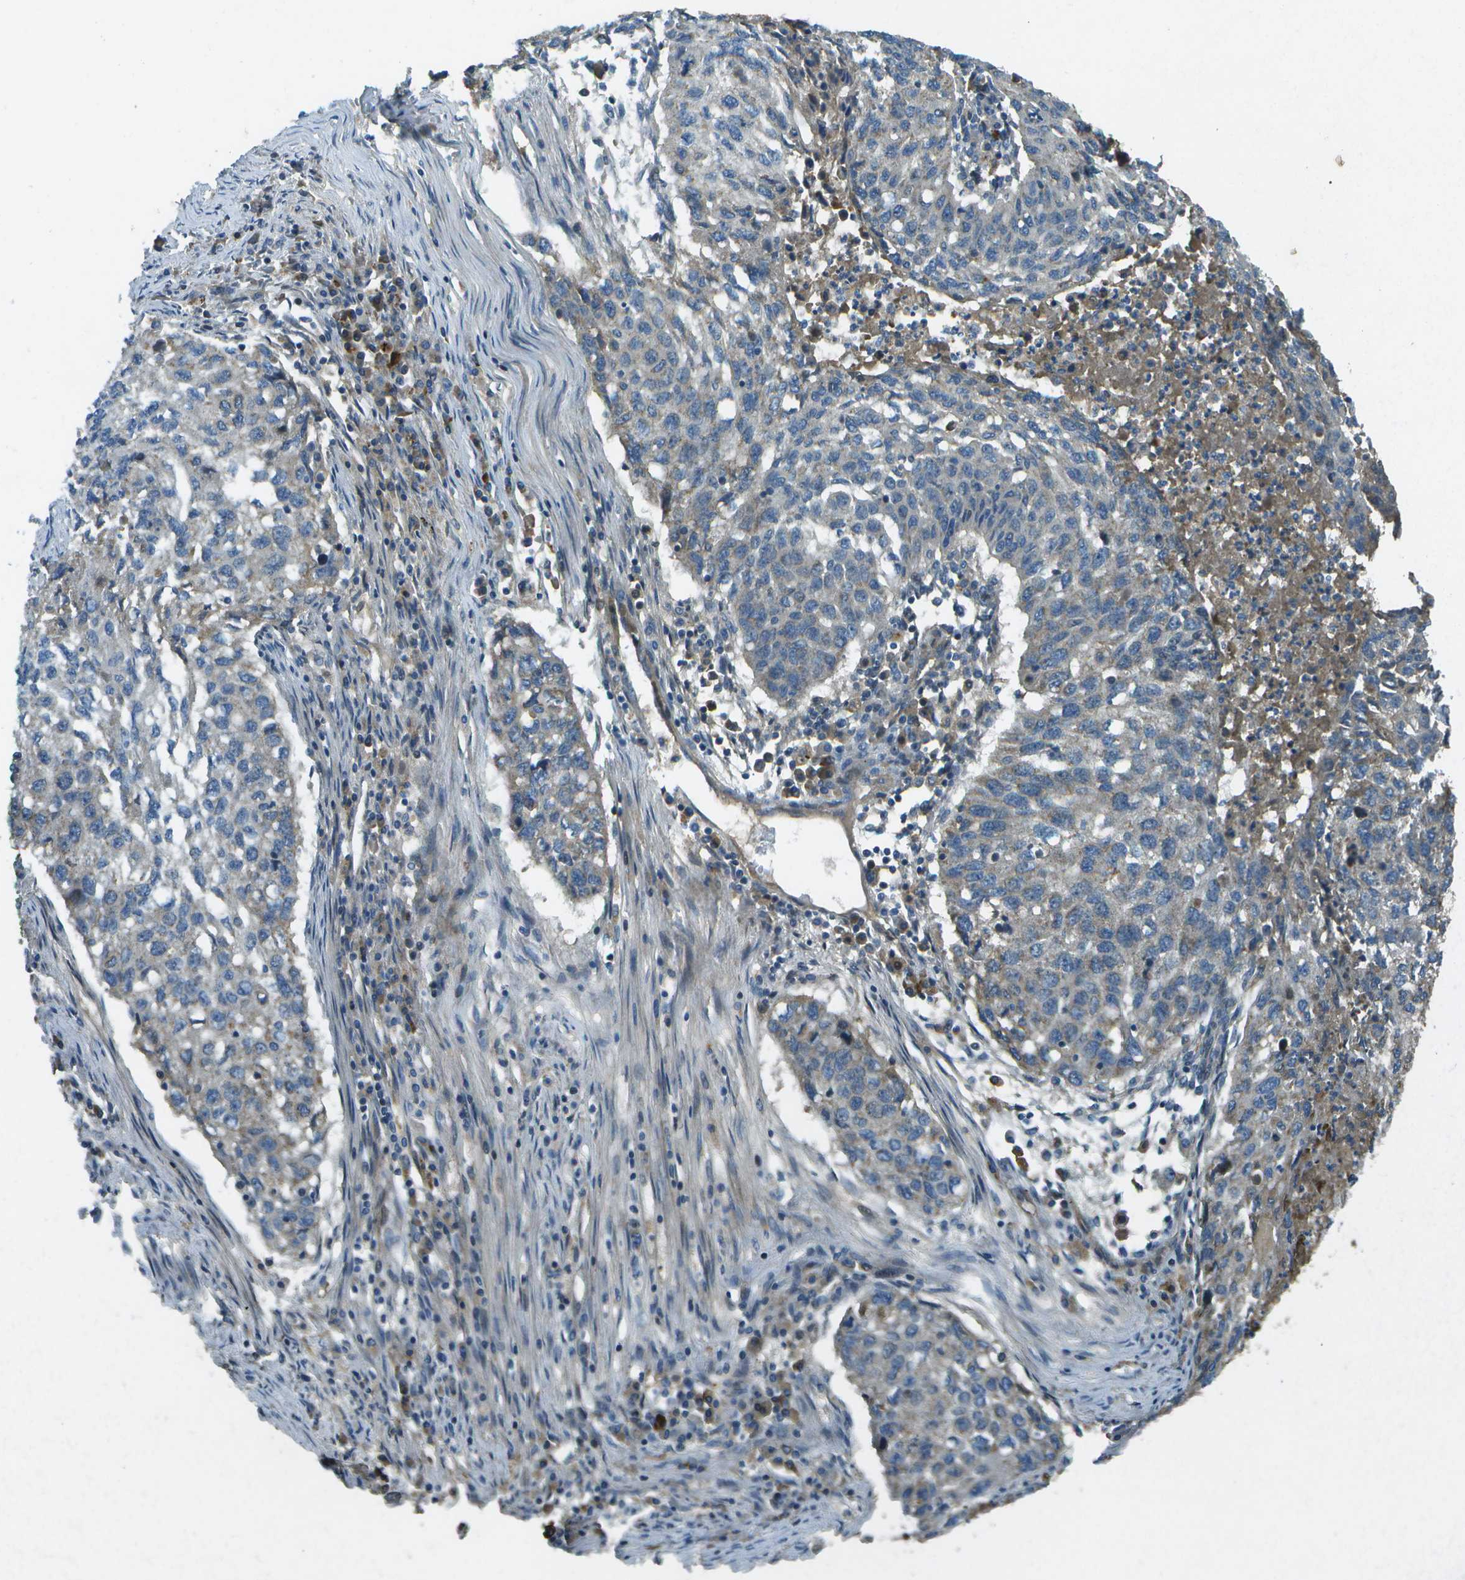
{"staining": {"intensity": "weak", "quantity": "<25%", "location": "cytoplasmic/membranous"}, "tissue": "lung cancer", "cell_type": "Tumor cells", "image_type": "cancer", "snomed": [{"axis": "morphology", "description": "Squamous cell carcinoma, NOS"}, {"axis": "topography", "description": "Lung"}], "caption": "This is an immunohistochemistry photomicrograph of human lung squamous cell carcinoma. There is no positivity in tumor cells.", "gene": "PXYLP1", "patient": {"sex": "female", "age": 63}}